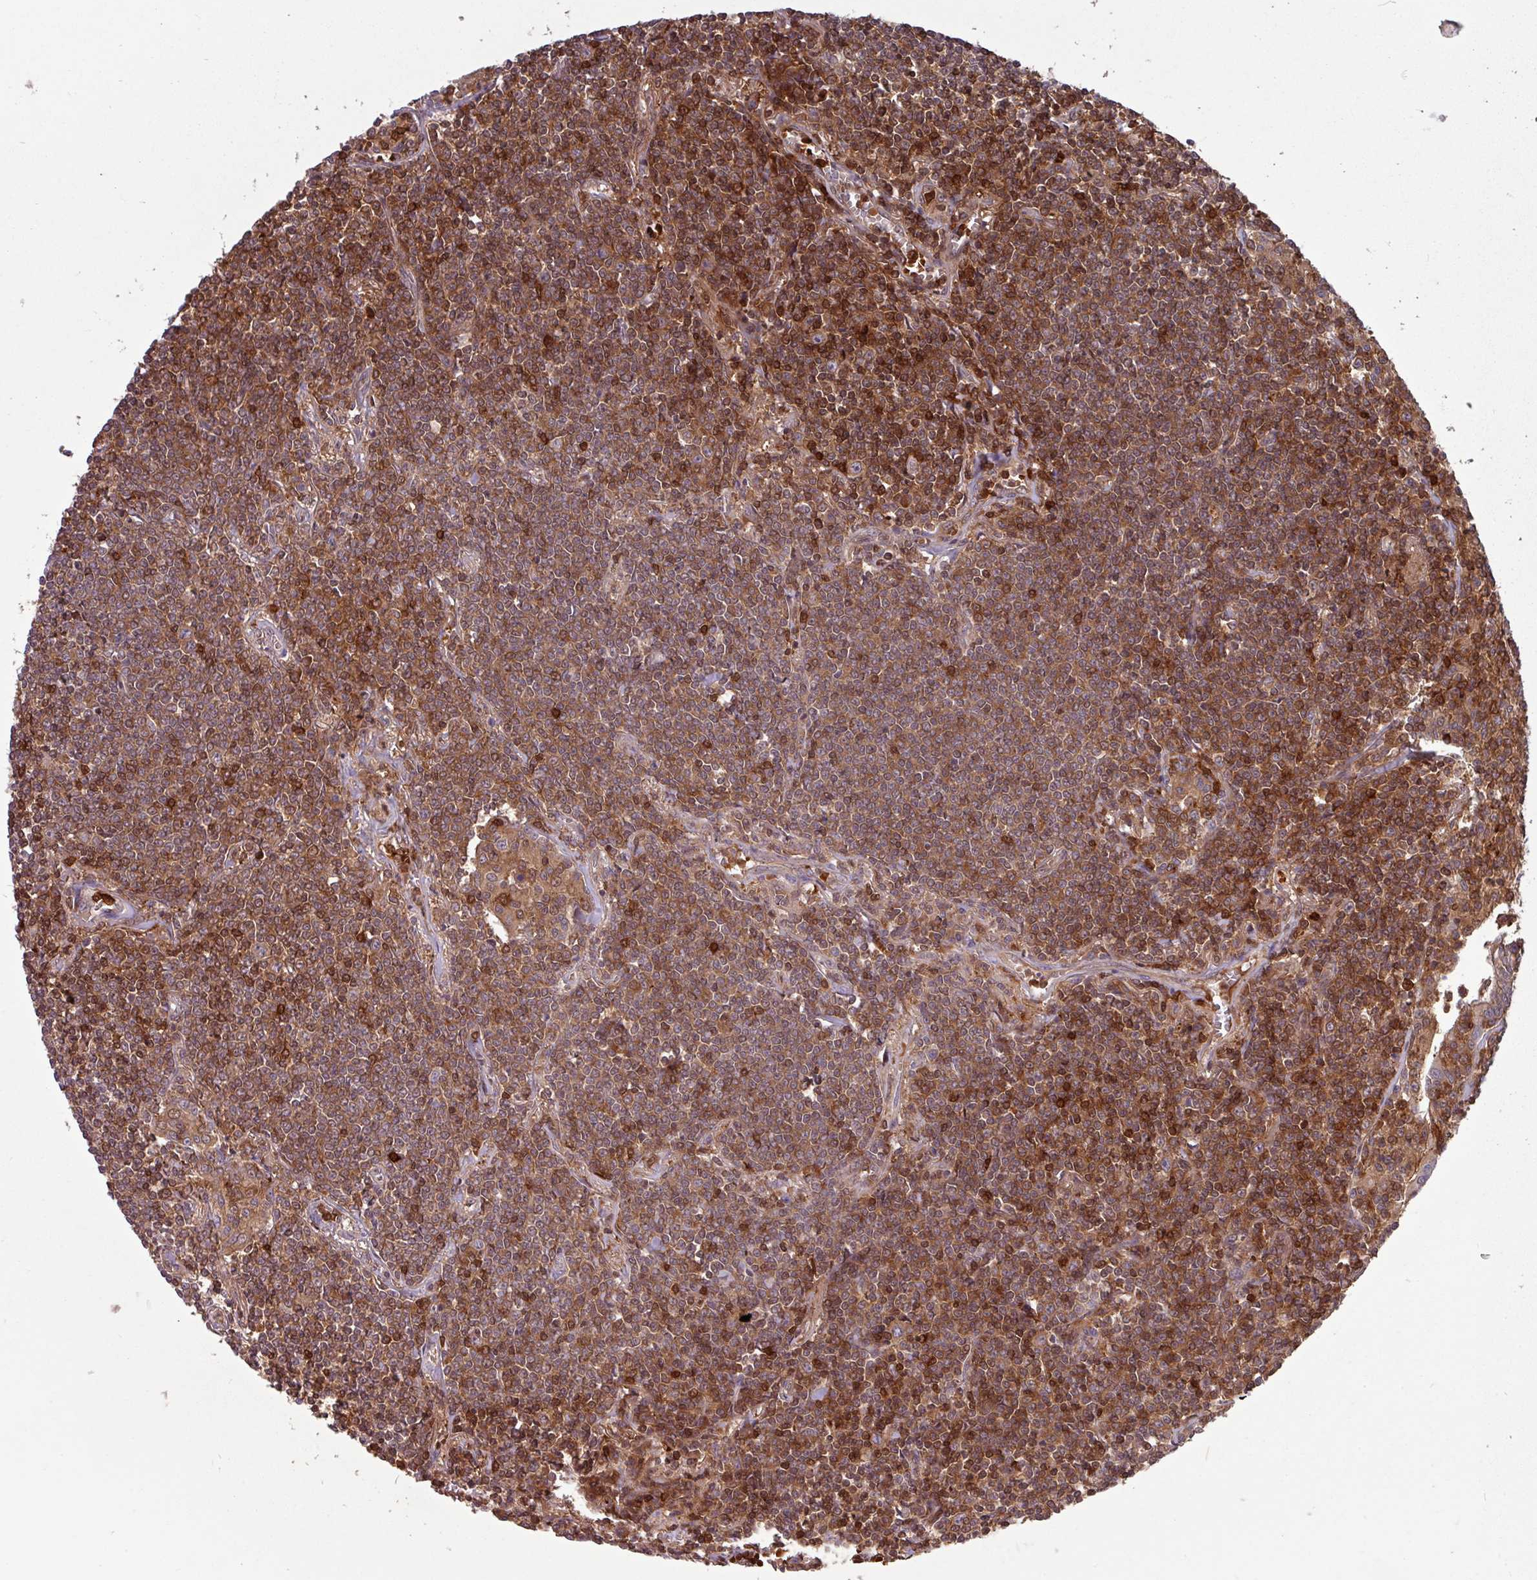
{"staining": {"intensity": "moderate", "quantity": ">75%", "location": "cytoplasmic/membranous,nuclear"}, "tissue": "lymphoma", "cell_type": "Tumor cells", "image_type": "cancer", "snomed": [{"axis": "morphology", "description": "Malignant lymphoma, non-Hodgkin's type, Low grade"}, {"axis": "topography", "description": "Lung"}], "caption": "A photomicrograph showing moderate cytoplasmic/membranous and nuclear staining in about >75% of tumor cells in lymphoma, as visualized by brown immunohistochemical staining.", "gene": "SEC61G", "patient": {"sex": "female", "age": 71}}